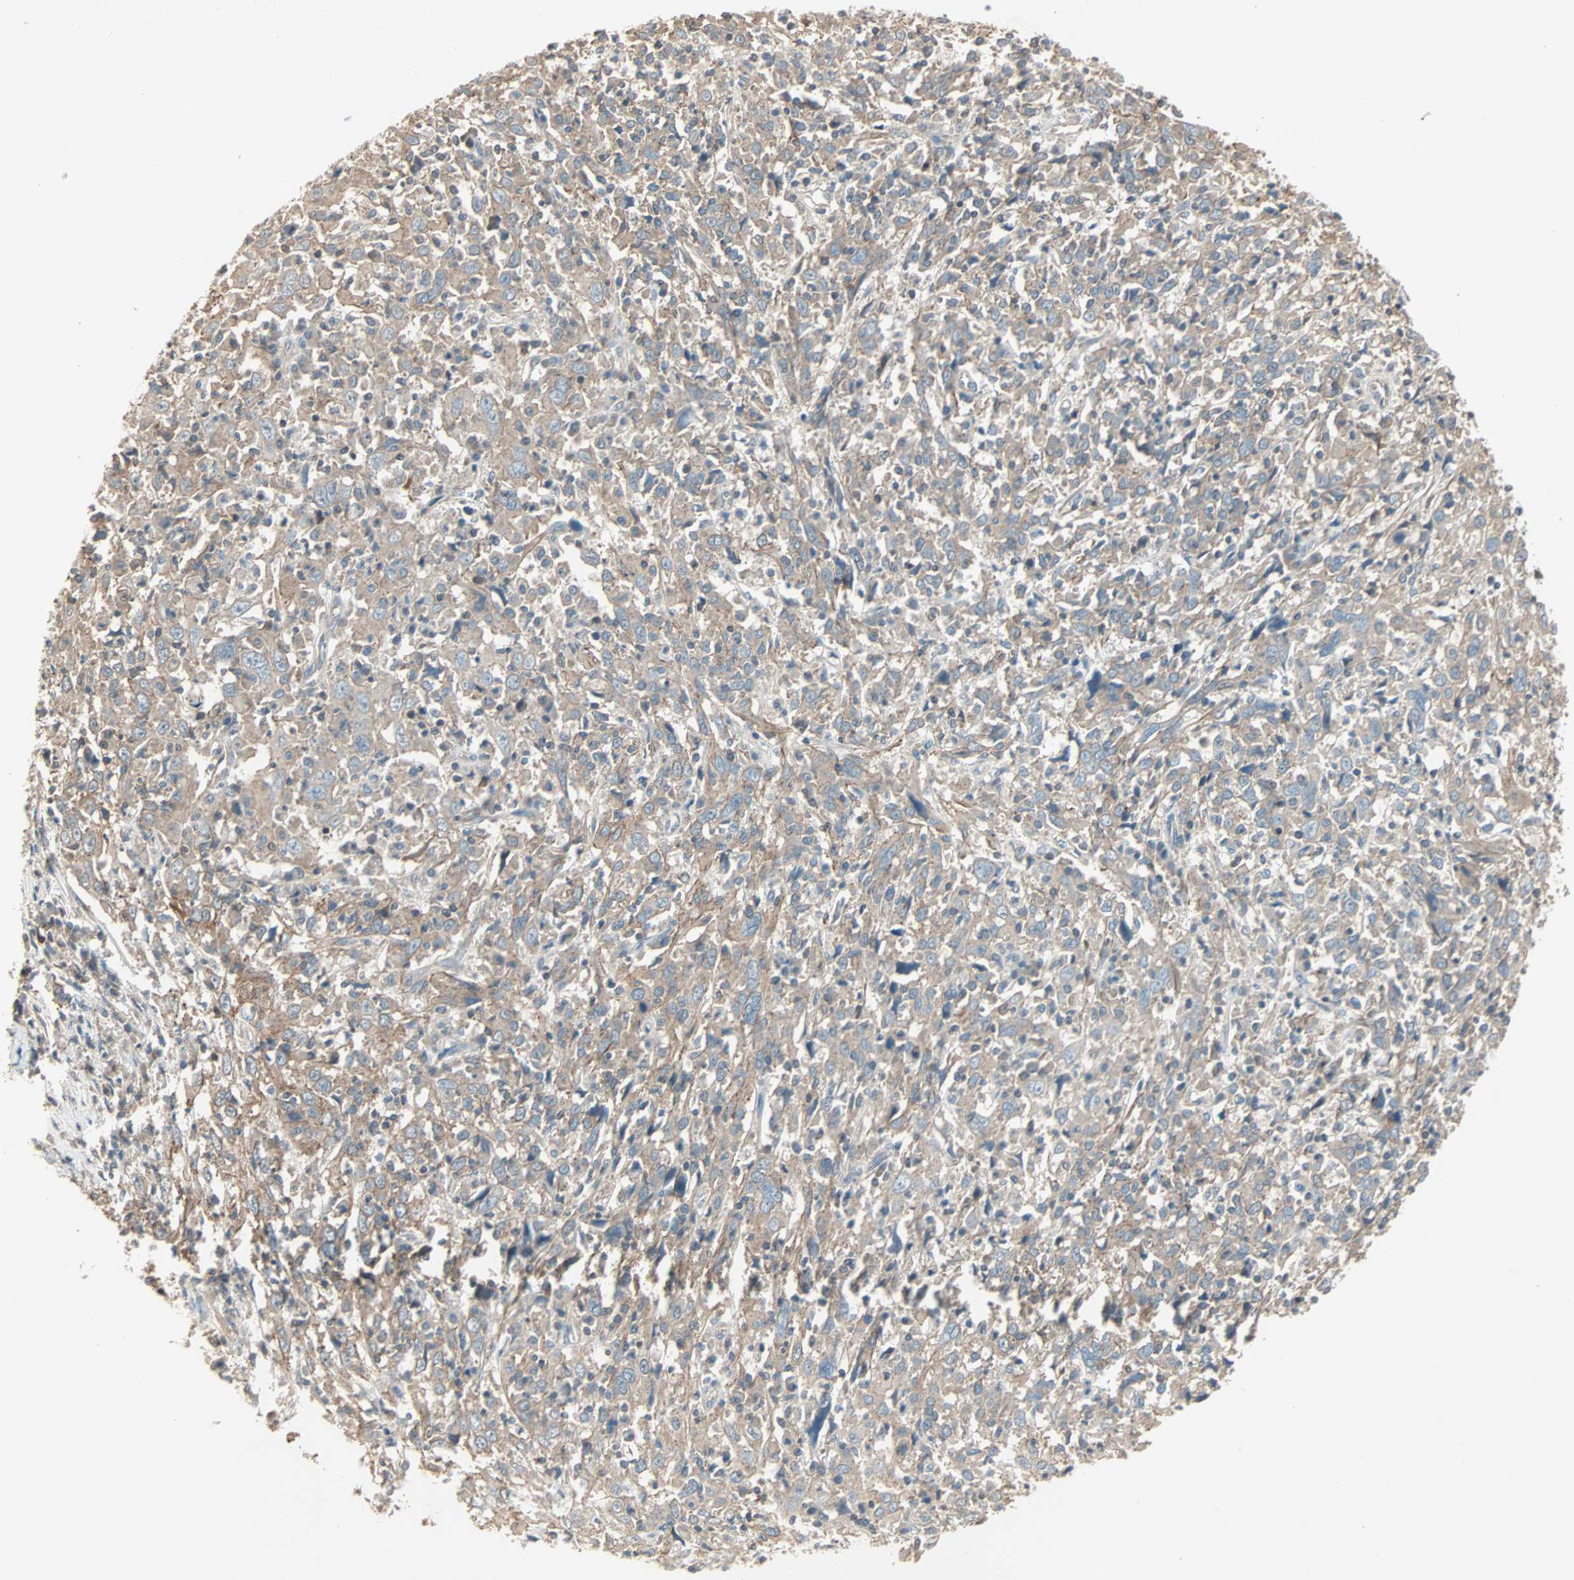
{"staining": {"intensity": "weak", "quantity": ">75%", "location": "cytoplasmic/membranous"}, "tissue": "cervical cancer", "cell_type": "Tumor cells", "image_type": "cancer", "snomed": [{"axis": "morphology", "description": "Squamous cell carcinoma, NOS"}, {"axis": "topography", "description": "Cervix"}], "caption": "The photomicrograph demonstrates staining of cervical cancer, revealing weak cytoplasmic/membranous protein staining (brown color) within tumor cells. The staining was performed using DAB (3,3'-diaminobenzidine) to visualize the protein expression in brown, while the nuclei were stained in blue with hematoxylin (Magnification: 20x).", "gene": "MAP3K21", "patient": {"sex": "female", "age": 46}}